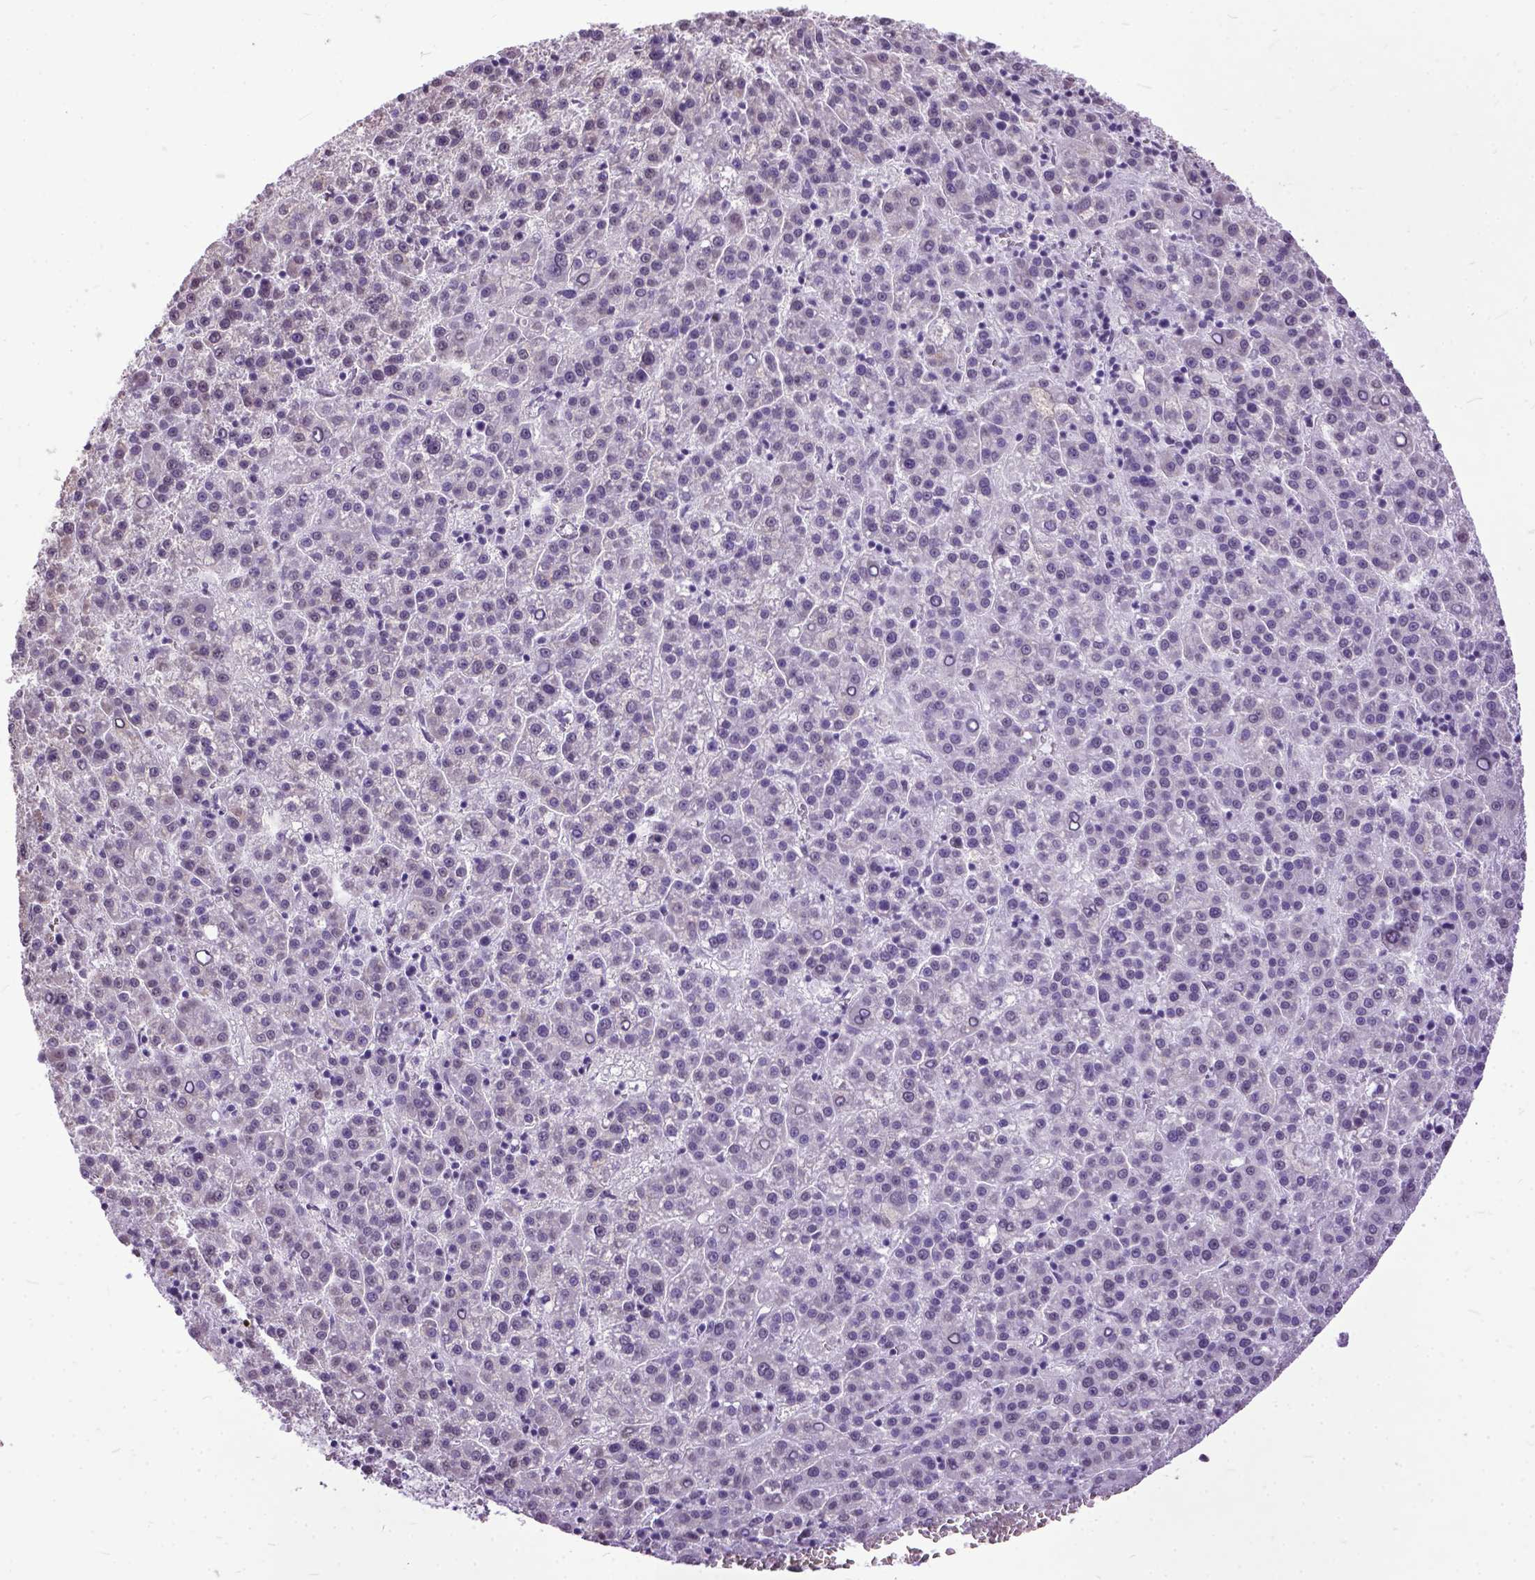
{"staining": {"intensity": "negative", "quantity": "none", "location": "none"}, "tissue": "liver cancer", "cell_type": "Tumor cells", "image_type": "cancer", "snomed": [{"axis": "morphology", "description": "Carcinoma, Hepatocellular, NOS"}, {"axis": "topography", "description": "Liver"}], "caption": "An immunohistochemistry (IHC) histopathology image of liver cancer (hepatocellular carcinoma) is shown. There is no staining in tumor cells of liver cancer (hepatocellular carcinoma). Brightfield microscopy of immunohistochemistry stained with DAB (3,3'-diaminobenzidine) (brown) and hematoxylin (blue), captured at high magnification.", "gene": "MARCHF10", "patient": {"sex": "female", "age": 58}}